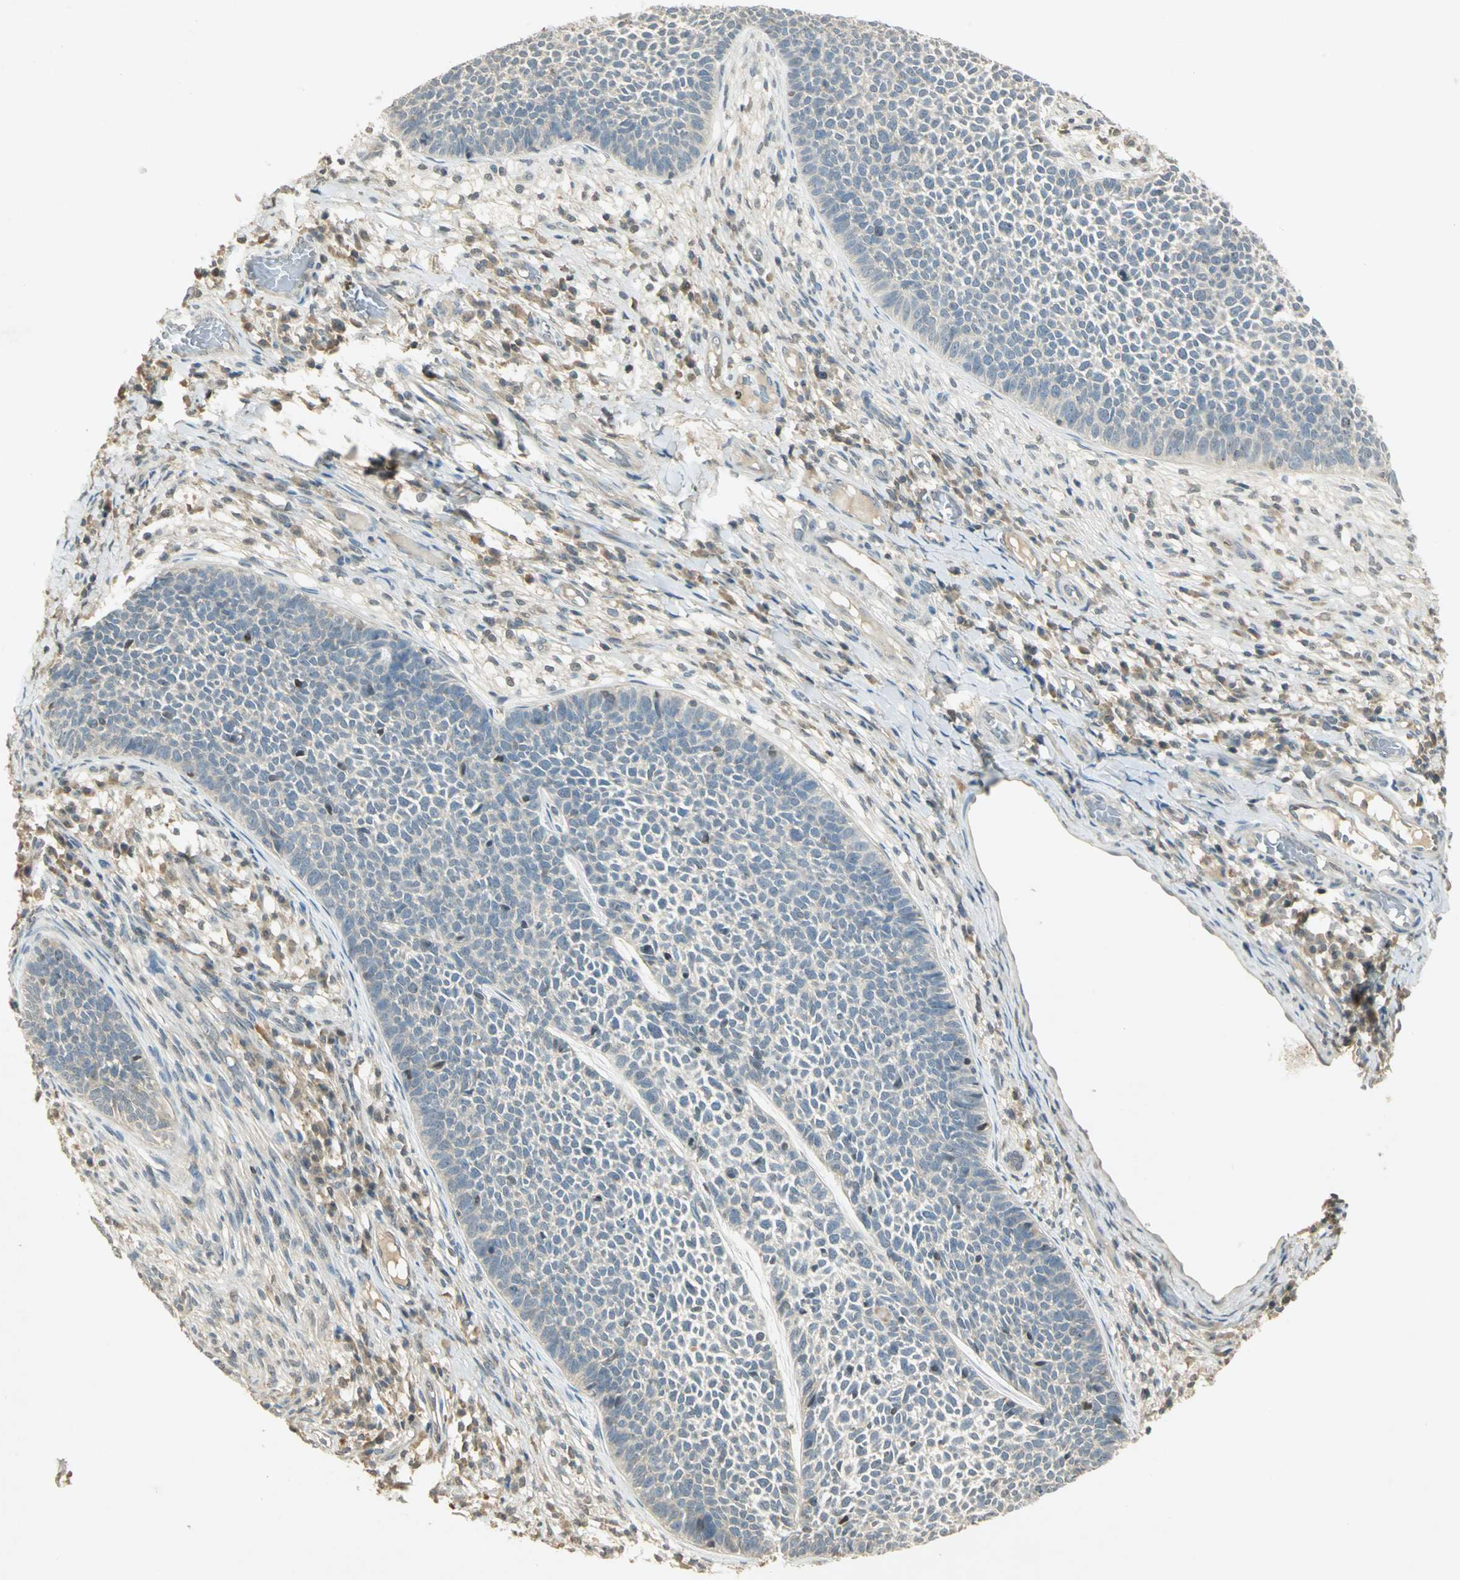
{"staining": {"intensity": "negative", "quantity": "none", "location": "none"}, "tissue": "skin cancer", "cell_type": "Tumor cells", "image_type": "cancer", "snomed": [{"axis": "morphology", "description": "Basal cell carcinoma"}, {"axis": "topography", "description": "Skin"}], "caption": "Immunohistochemistry photomicrograph of neoplastic tissue: skin cancer (basal cell carcinoma) stained with DAB (3,3'-diaminobenzidine) demonstrates no significant protein positivity in tumor cells.", "gene": "BIRC2", "patient": {"sex": "female", "age": 84}}